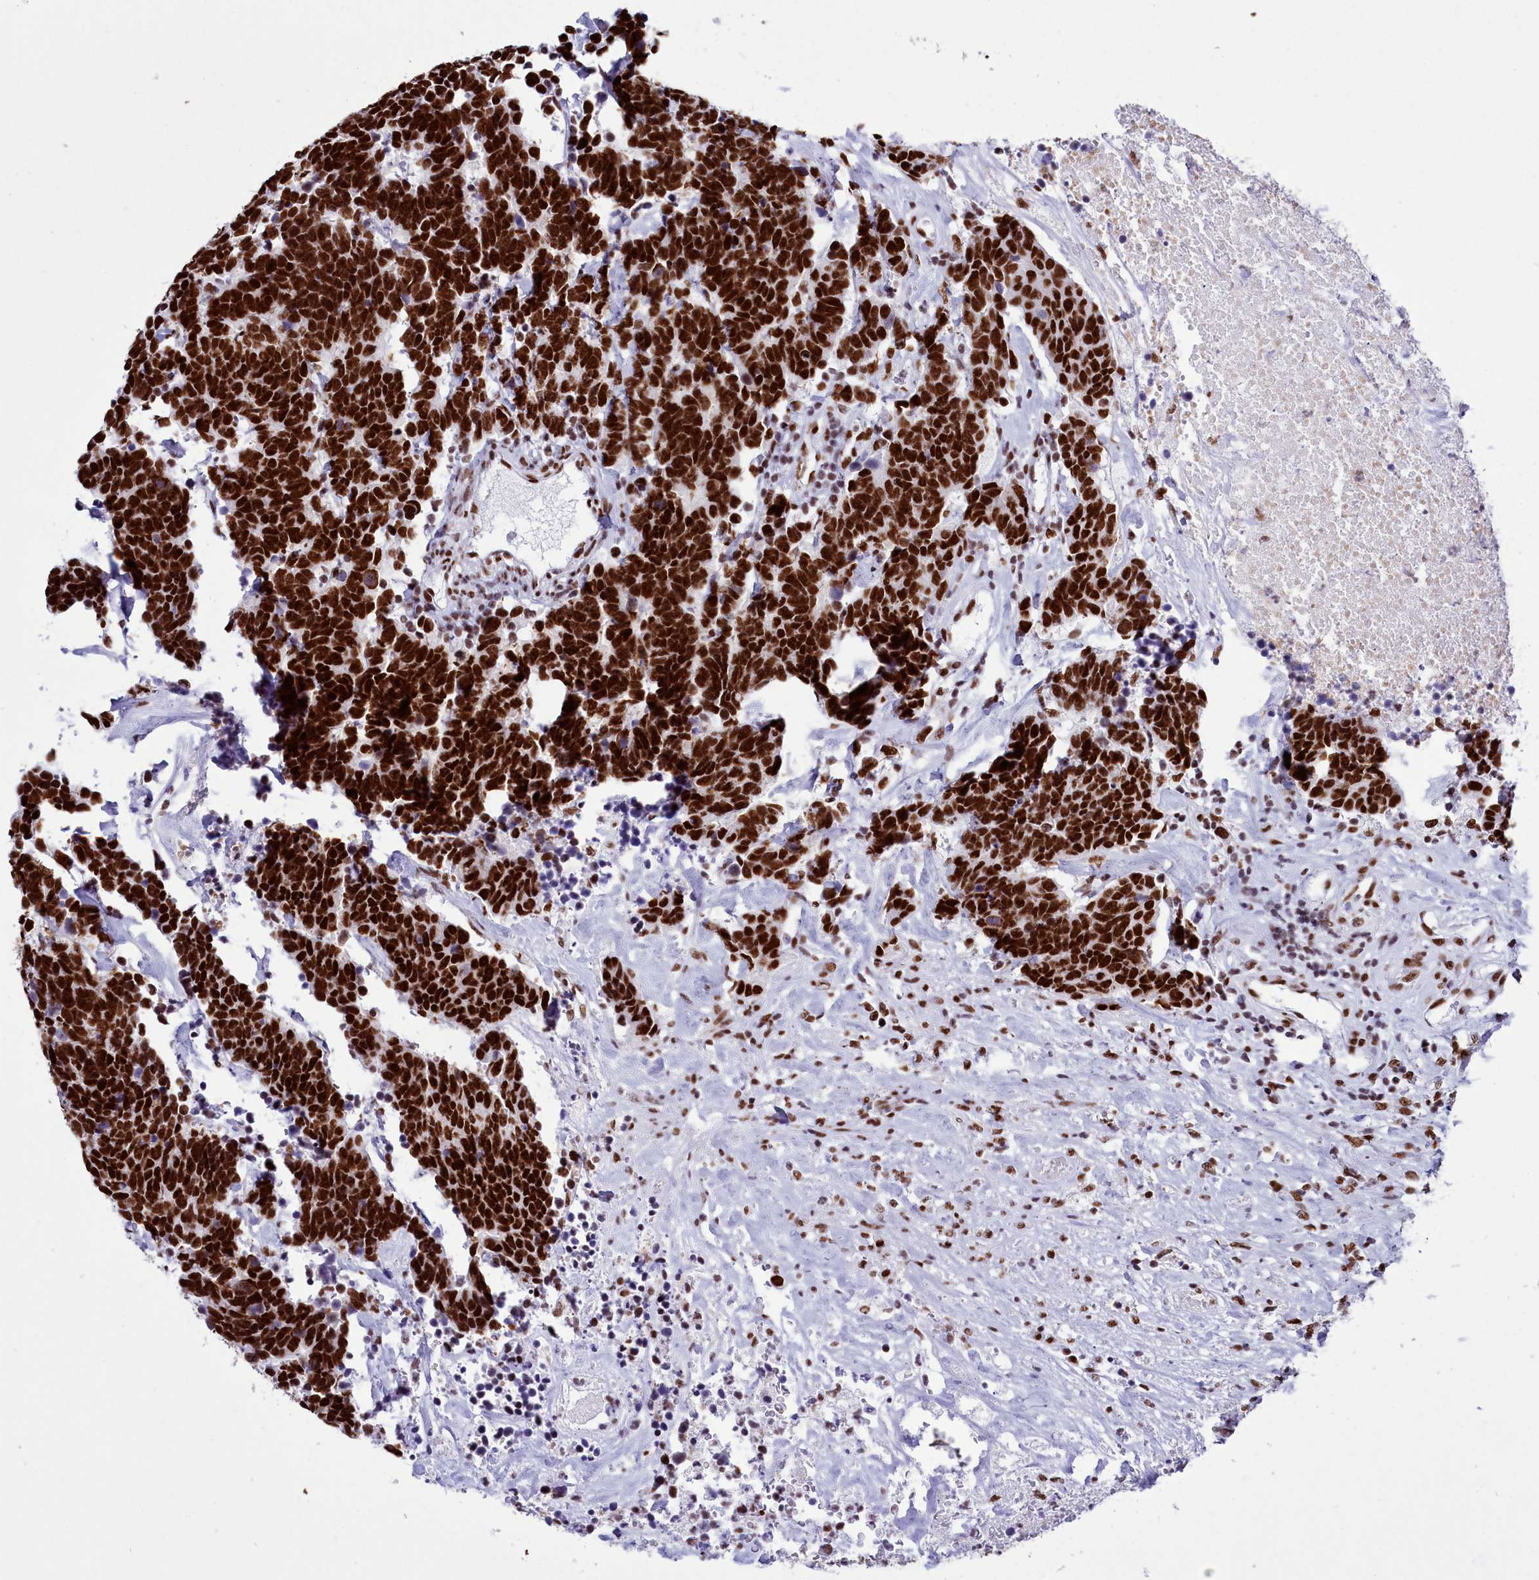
{"staining": {"intensity": "strong", "quantity": ">75%", "location": "nuclear"}, "tissue": "carcinoid", "cell_type": "Tumor cells", "image_type": "cancer", "snomed": [{"axis": "morphology", "description": "Carcinoma, NOS"}, {"axis": "morphology", "description": "Carcinoid, malignant, NOS"}, {"axis": "topography", "description": "Urinary bladder"}], "caption": "DAB immunohistochemical staining of human carcinoma reveals strong nuclear protein positivity in about >75% of tumor cells.", "gene": "RALY", "patient": {"sex": "male", "age": 57}}